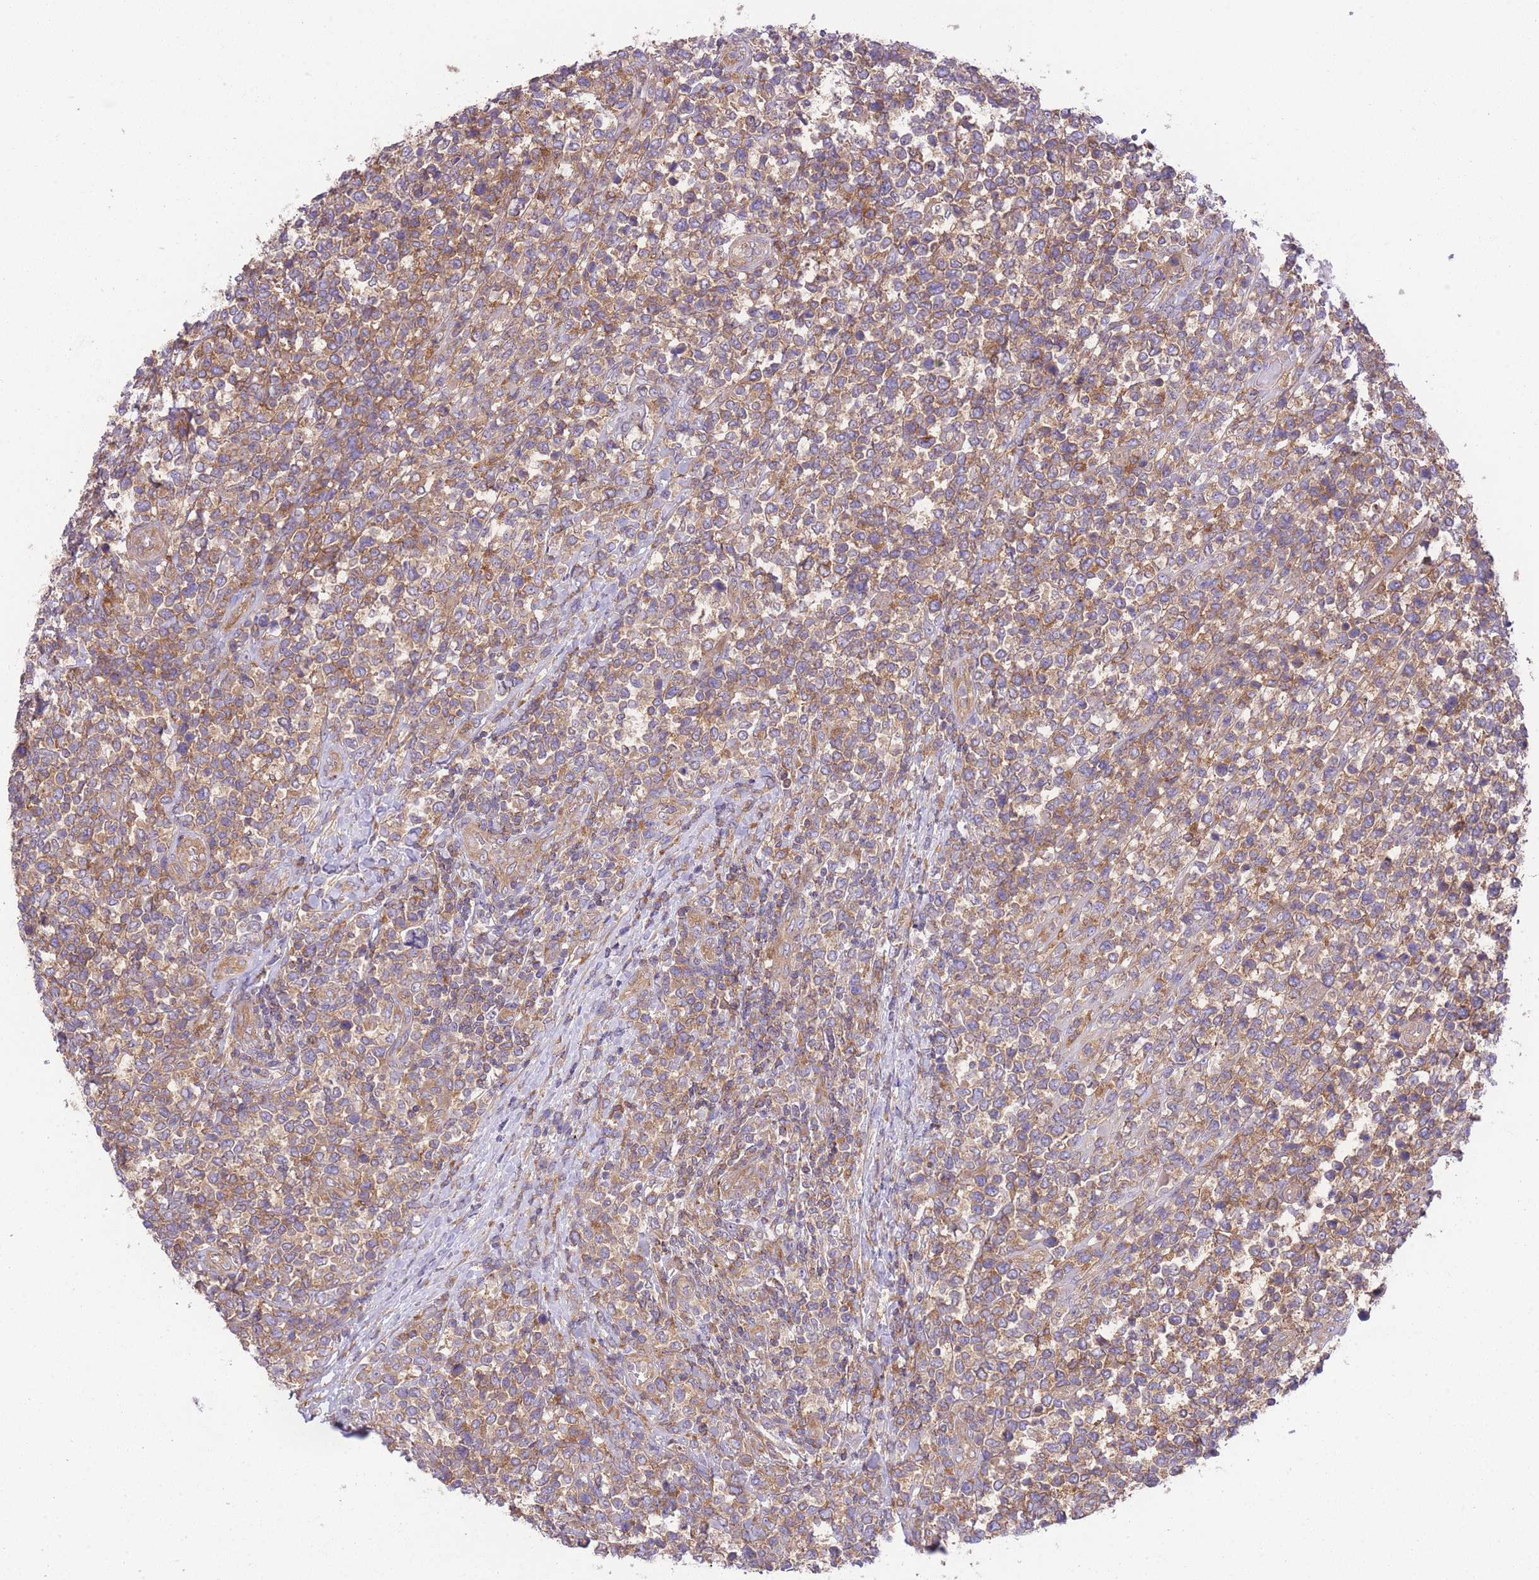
{"staining": {"intensity": "weak", "quantity": "25%-75%", "location": "cytoplasmic/membranous"}, "tissue": "lymphoma", "cell_type": "Tumor cells", "image_type": "cancer", "snomed": [{"axis": "morphology", "description": "Malignant lymphoma, non-Hodgkin's type, High grade"}, {"axis": "topography", "description": "Soft tissue"}], "caption": "An IHC photomicrograph of neoplastic tissue is shown. Protein staining in brown shows weak cytoplasmic/membranous positivity in malignant lymphoma, non-Hodgkin's type (high-grade) within tumor cells. The protein is stained brown, and the nuclei are stained in blue (DAB (3,3'-diaminobenzidine) IHC with brightfield microscopy, high magnification).", "gene": "PRKAR1A", "patient": {"sex": "female", "age": 56}}